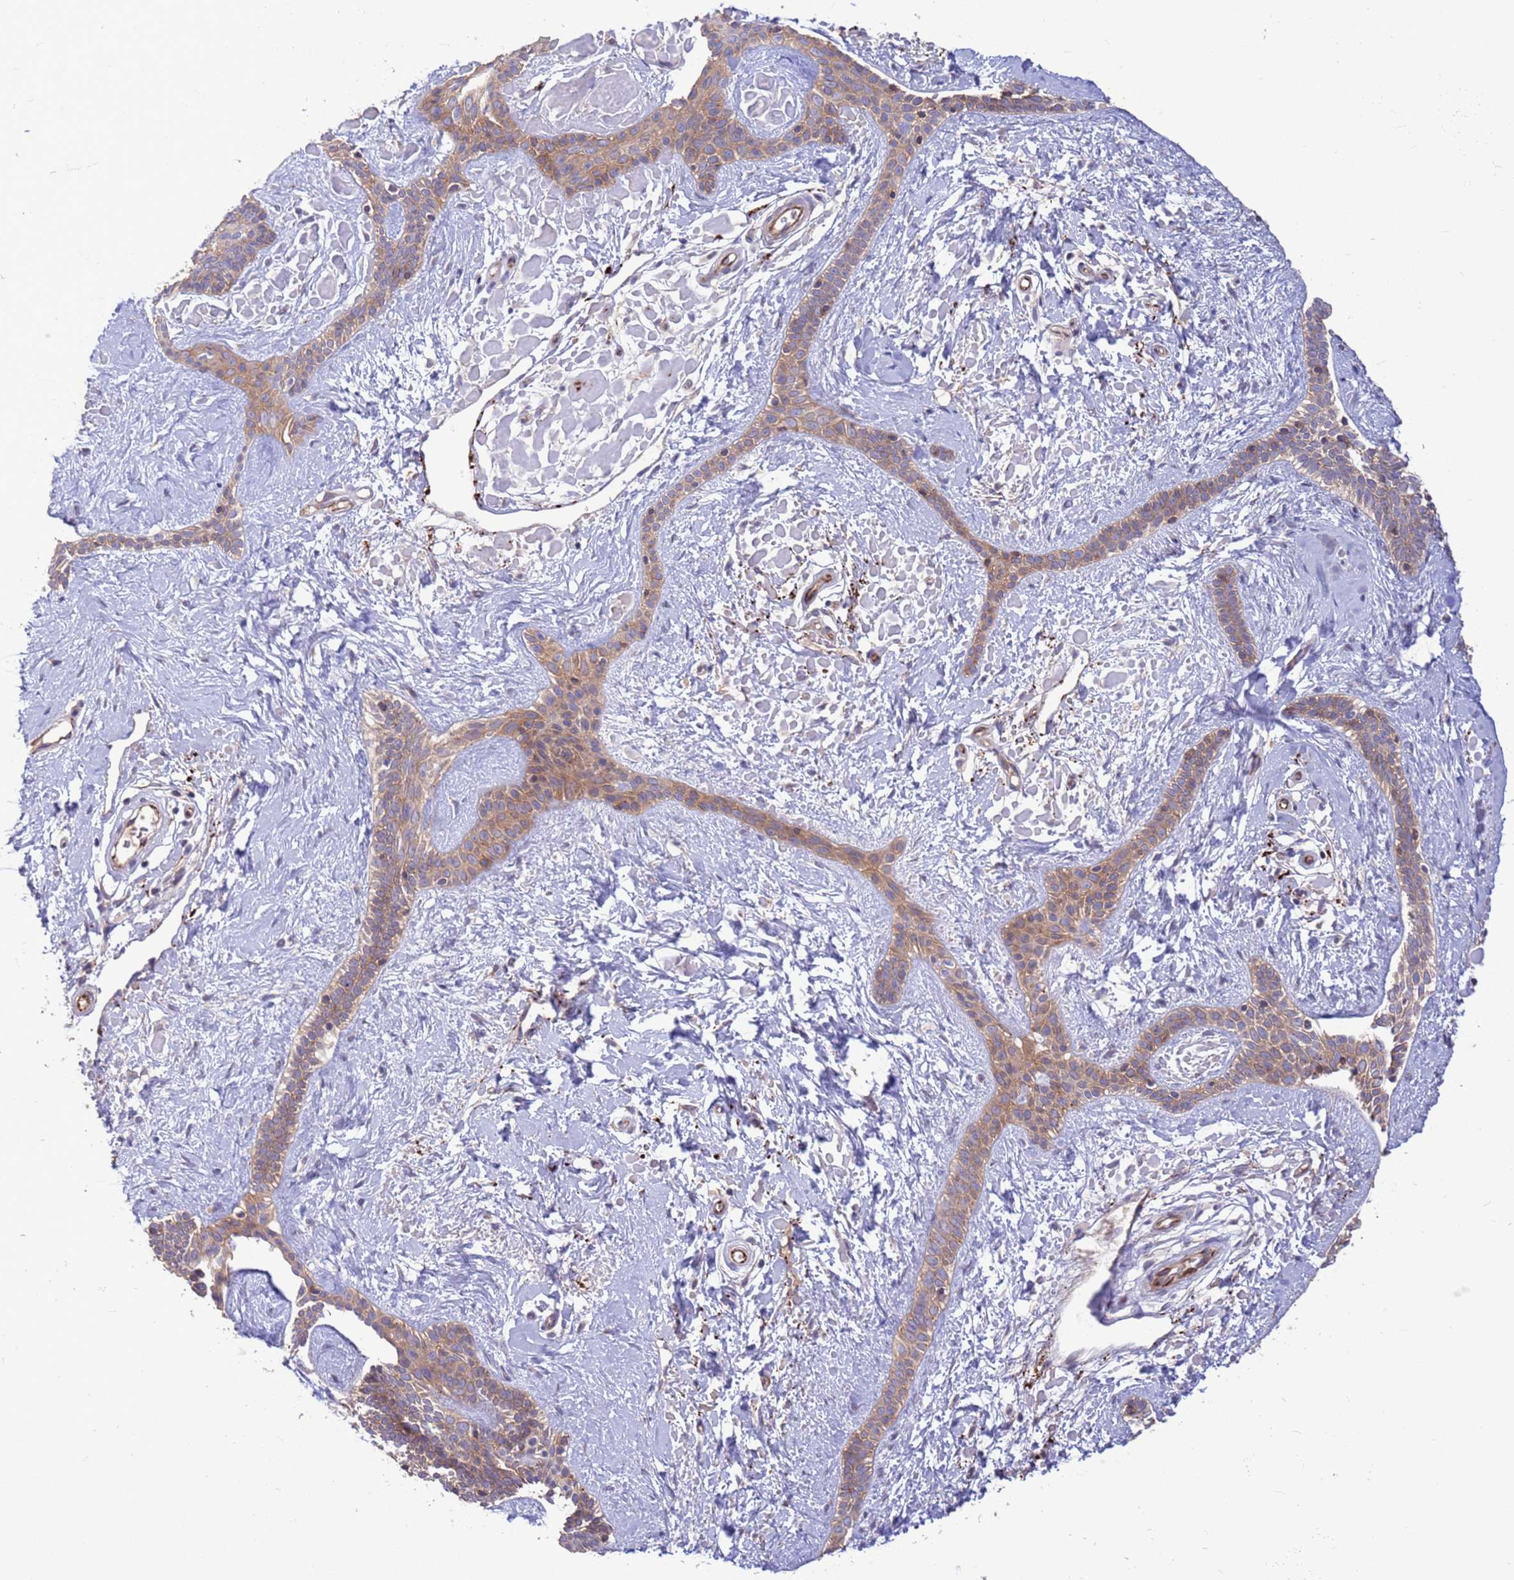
{"staining": {"intensity": "weak", "quantity": ">75%", "location": "cytoplasmic/membranous"}, "tissue": "skin cancer", "cell_type": "Tumor cells", "image_type": "cancer", "snomed": [{"axis": "morphology", "description": "Basal cell carcinoma"}, {"axis": "topography", "description": "Skin"}], "caption": "Immunohistochemical staining of skin cancer (basal cell carcinoma) demonstrates low levels of weak cytoplasmic/membranous protein positivity in about >75% of tumor cells.", "gene": "GJA10", "patient": {"sex": "male", "age": 78}}